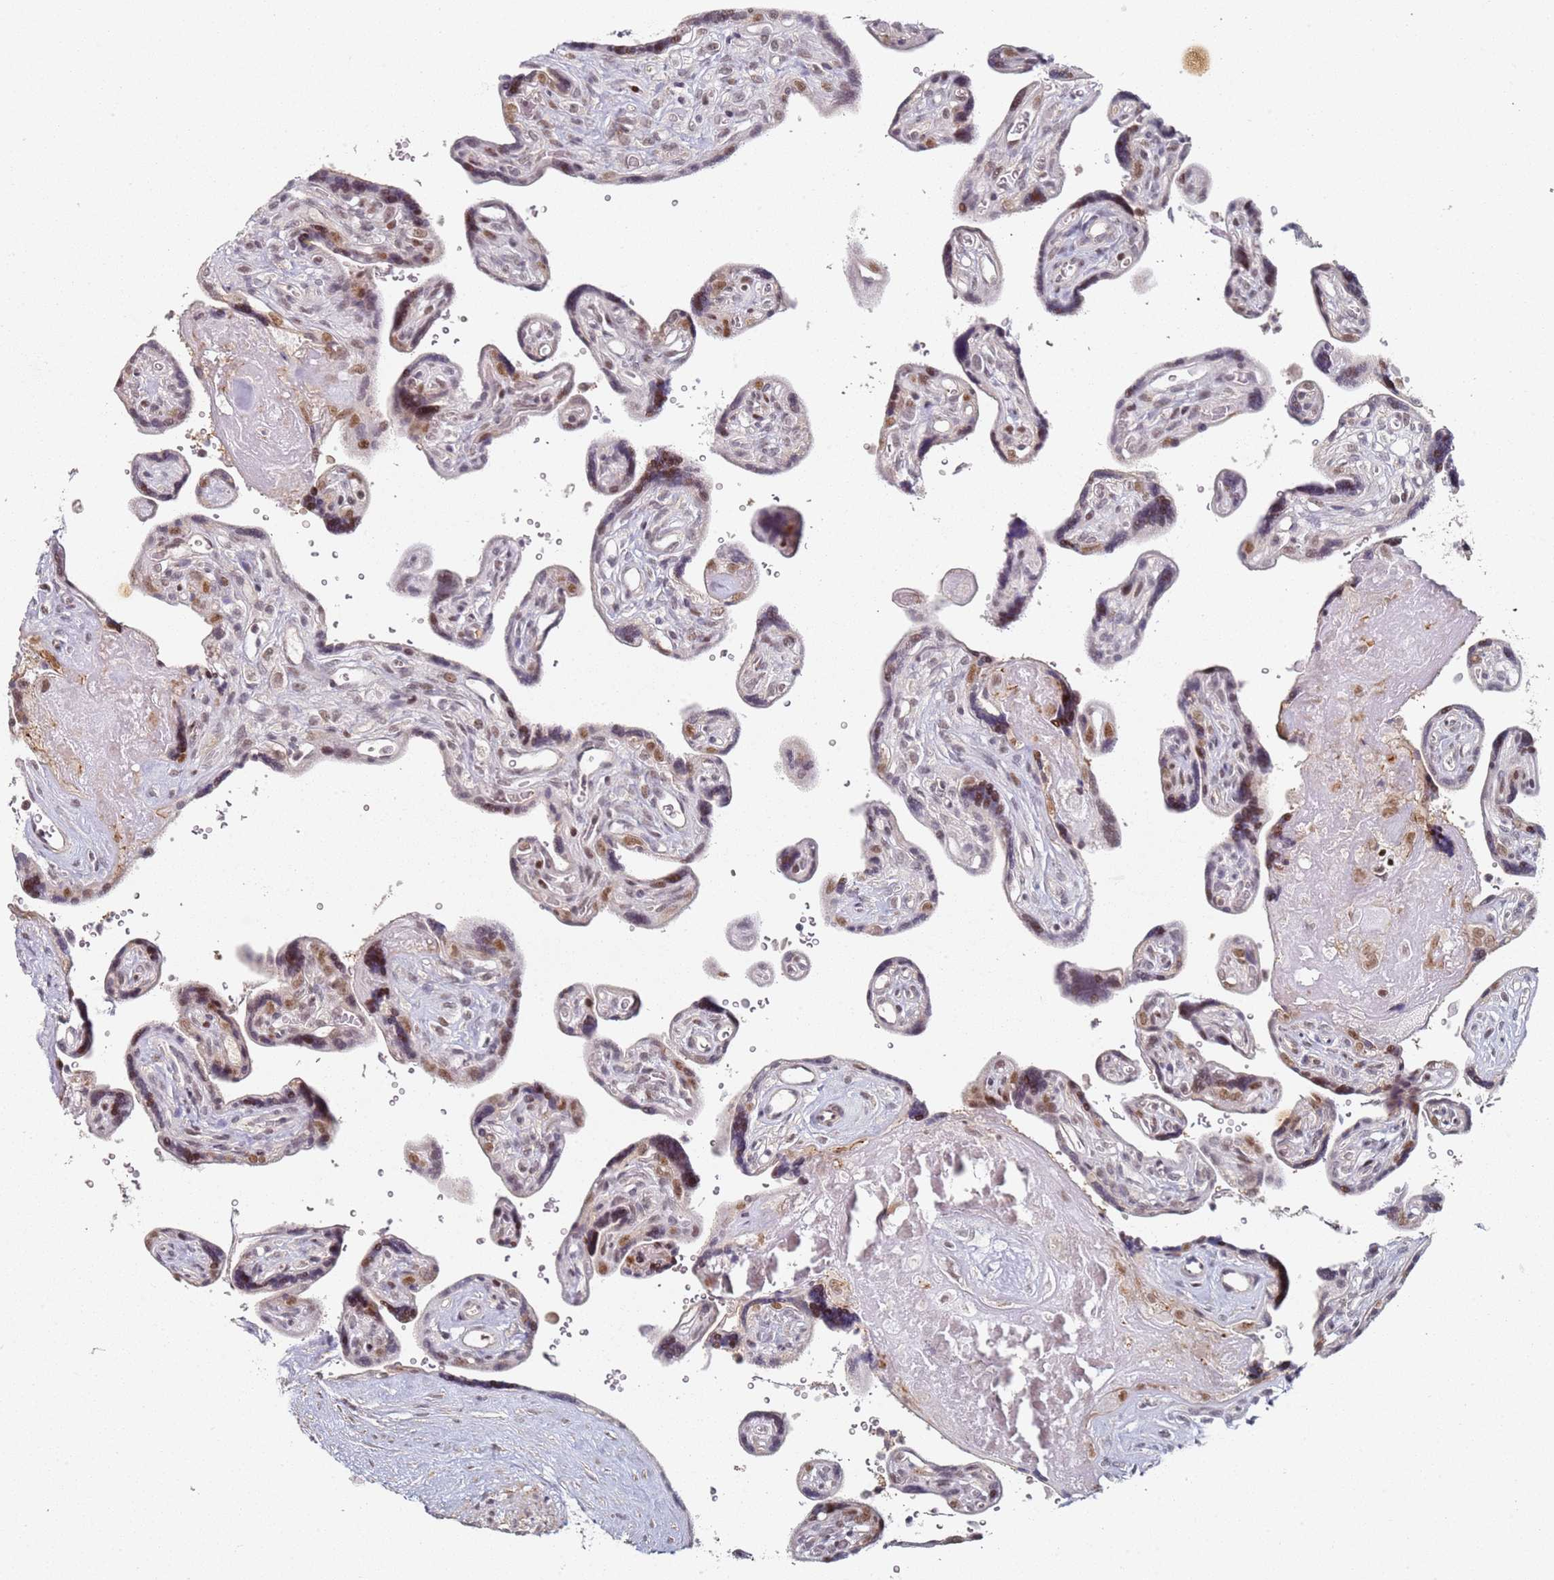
{"staining": {"intensity": "moderate", "quantity": ">75%", "location": "cytoplasmic/membranous,nuclear"}, "tissue": "placenta", "cell_type": "Decidual cells", "image_type": "normal", "snomed": [{"axis": "morphology", "description": "Normal tissue, NOS"}, {"axis": "topography", "description": "Placenta"}], "caption": "The photomicrograph displays staining of unremarkable placenta, revealing moderate cytoplasmic/membranous,nuclear protein staining (brown color) within decidual cells. Nuclei are stained in blue.", "gene": "ATF6B", "patient": {"sex": "female", "age": 39}}